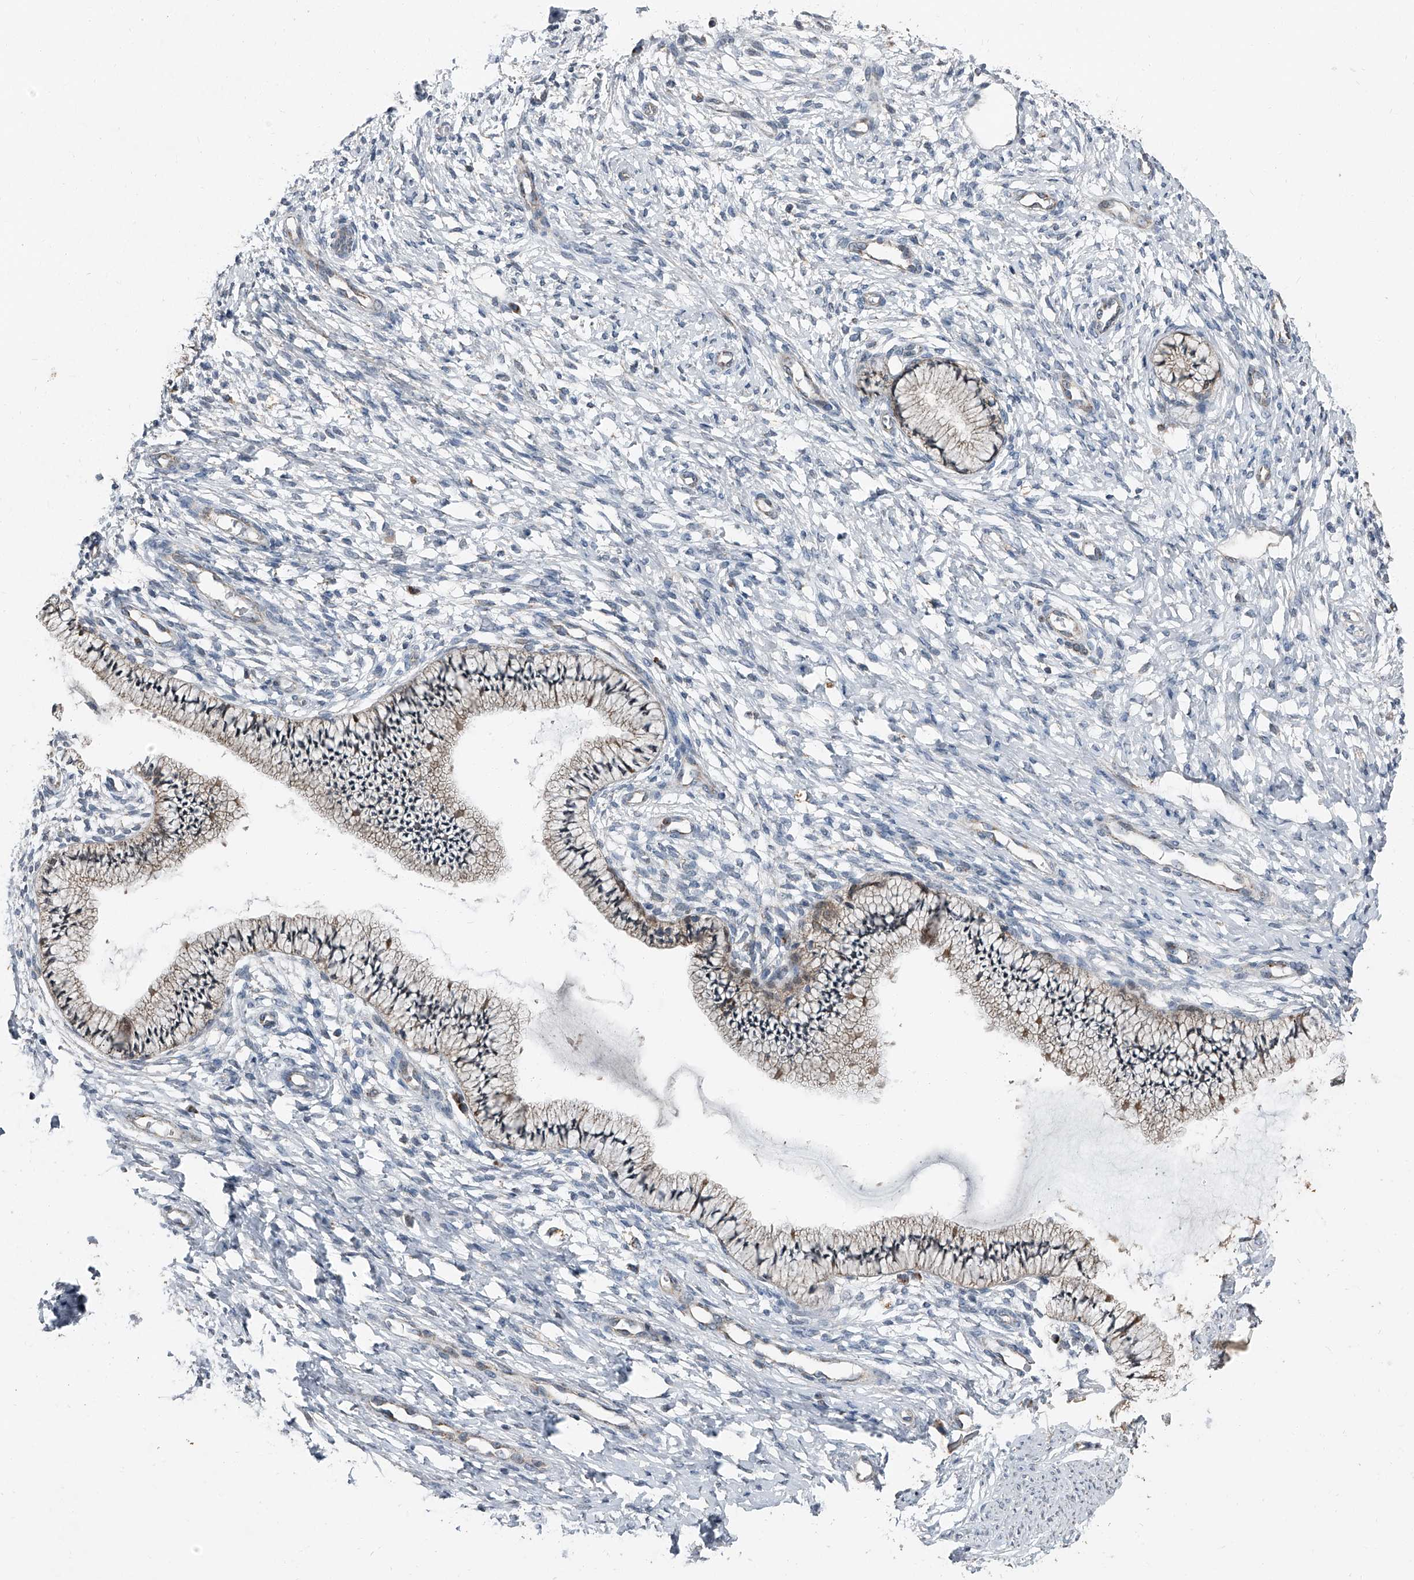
{"staining": {"intensity": "moderate", "quantity": "25%-75%", "location": "cytoplasmic/membranous"}, "tissue": "cervix", "cell_type": "Glandular cells", "image_type": "normal", "snomed": [{"axis": "morphology", "description": "Normal tissue, NOS"}, {"axis": "topography", "description": "Cervix"}], "caption": "This micrograph reveals IHC staining of normal human cervix, with medium moderate cytoplasmic/membranous expression in approximately 25%-75% of glandular cells.", "gene": "CHRNA7", "patient": {"sex": "female", "age": 36}}